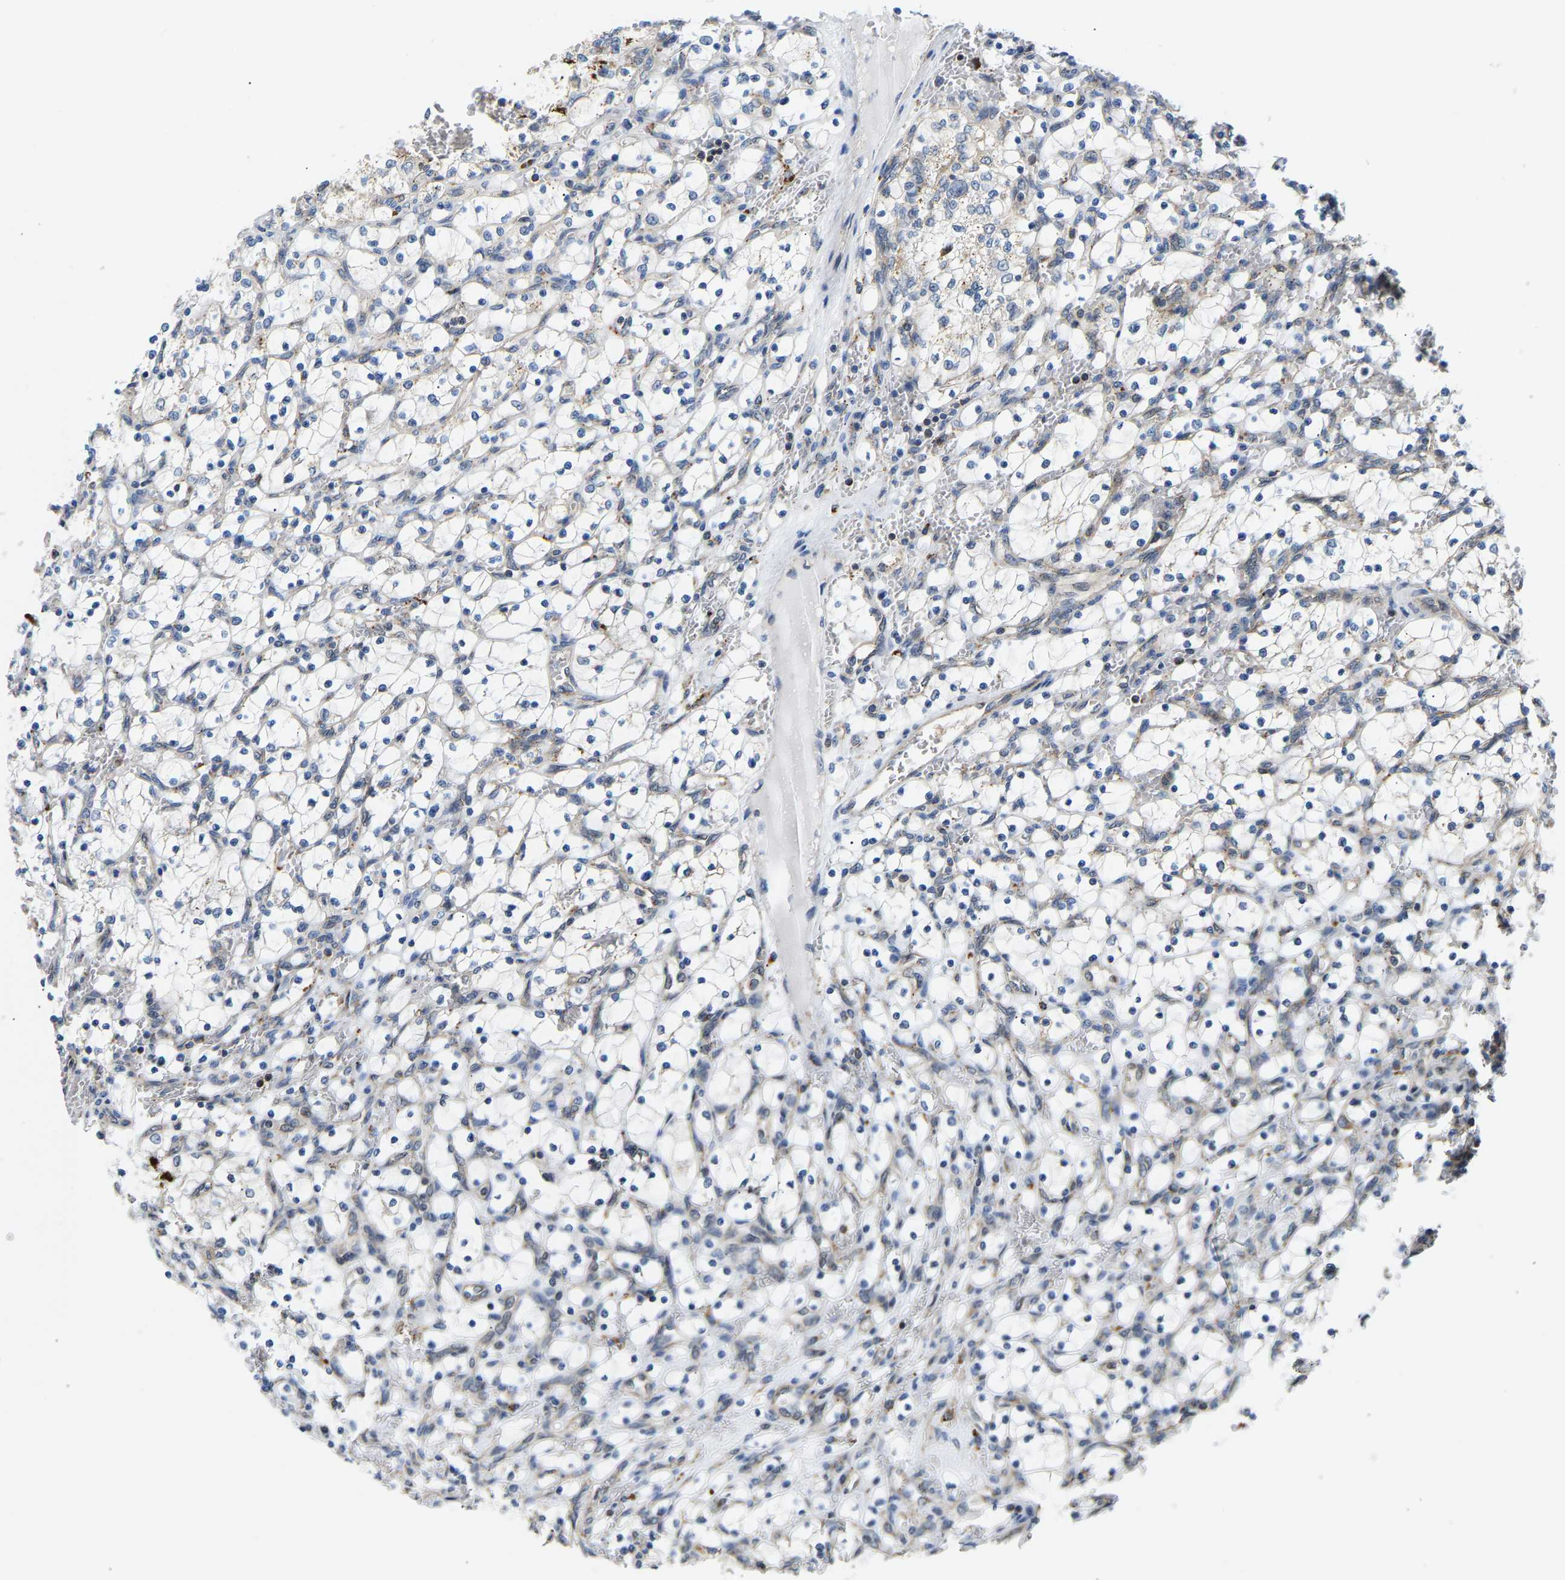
{"staining": {"intensity": "negative", "quantity": "none", "location": "none"}, "tissue": "renal cancer", "cell_type": "Tumor cells", "image_type": "cancer", "snomed": [{"axis": "morphology", "description": "Adenocarcinoma, NOS"}, {"axis": "topography", "description": "Kidney"}], "caption": "This is an immunohistochemistry image of renal cancer (adenocarcinoma). There is no expression in tumor cells.", "gene": "GIMAP7", "patient": {"sex": "female", "age": 69}}